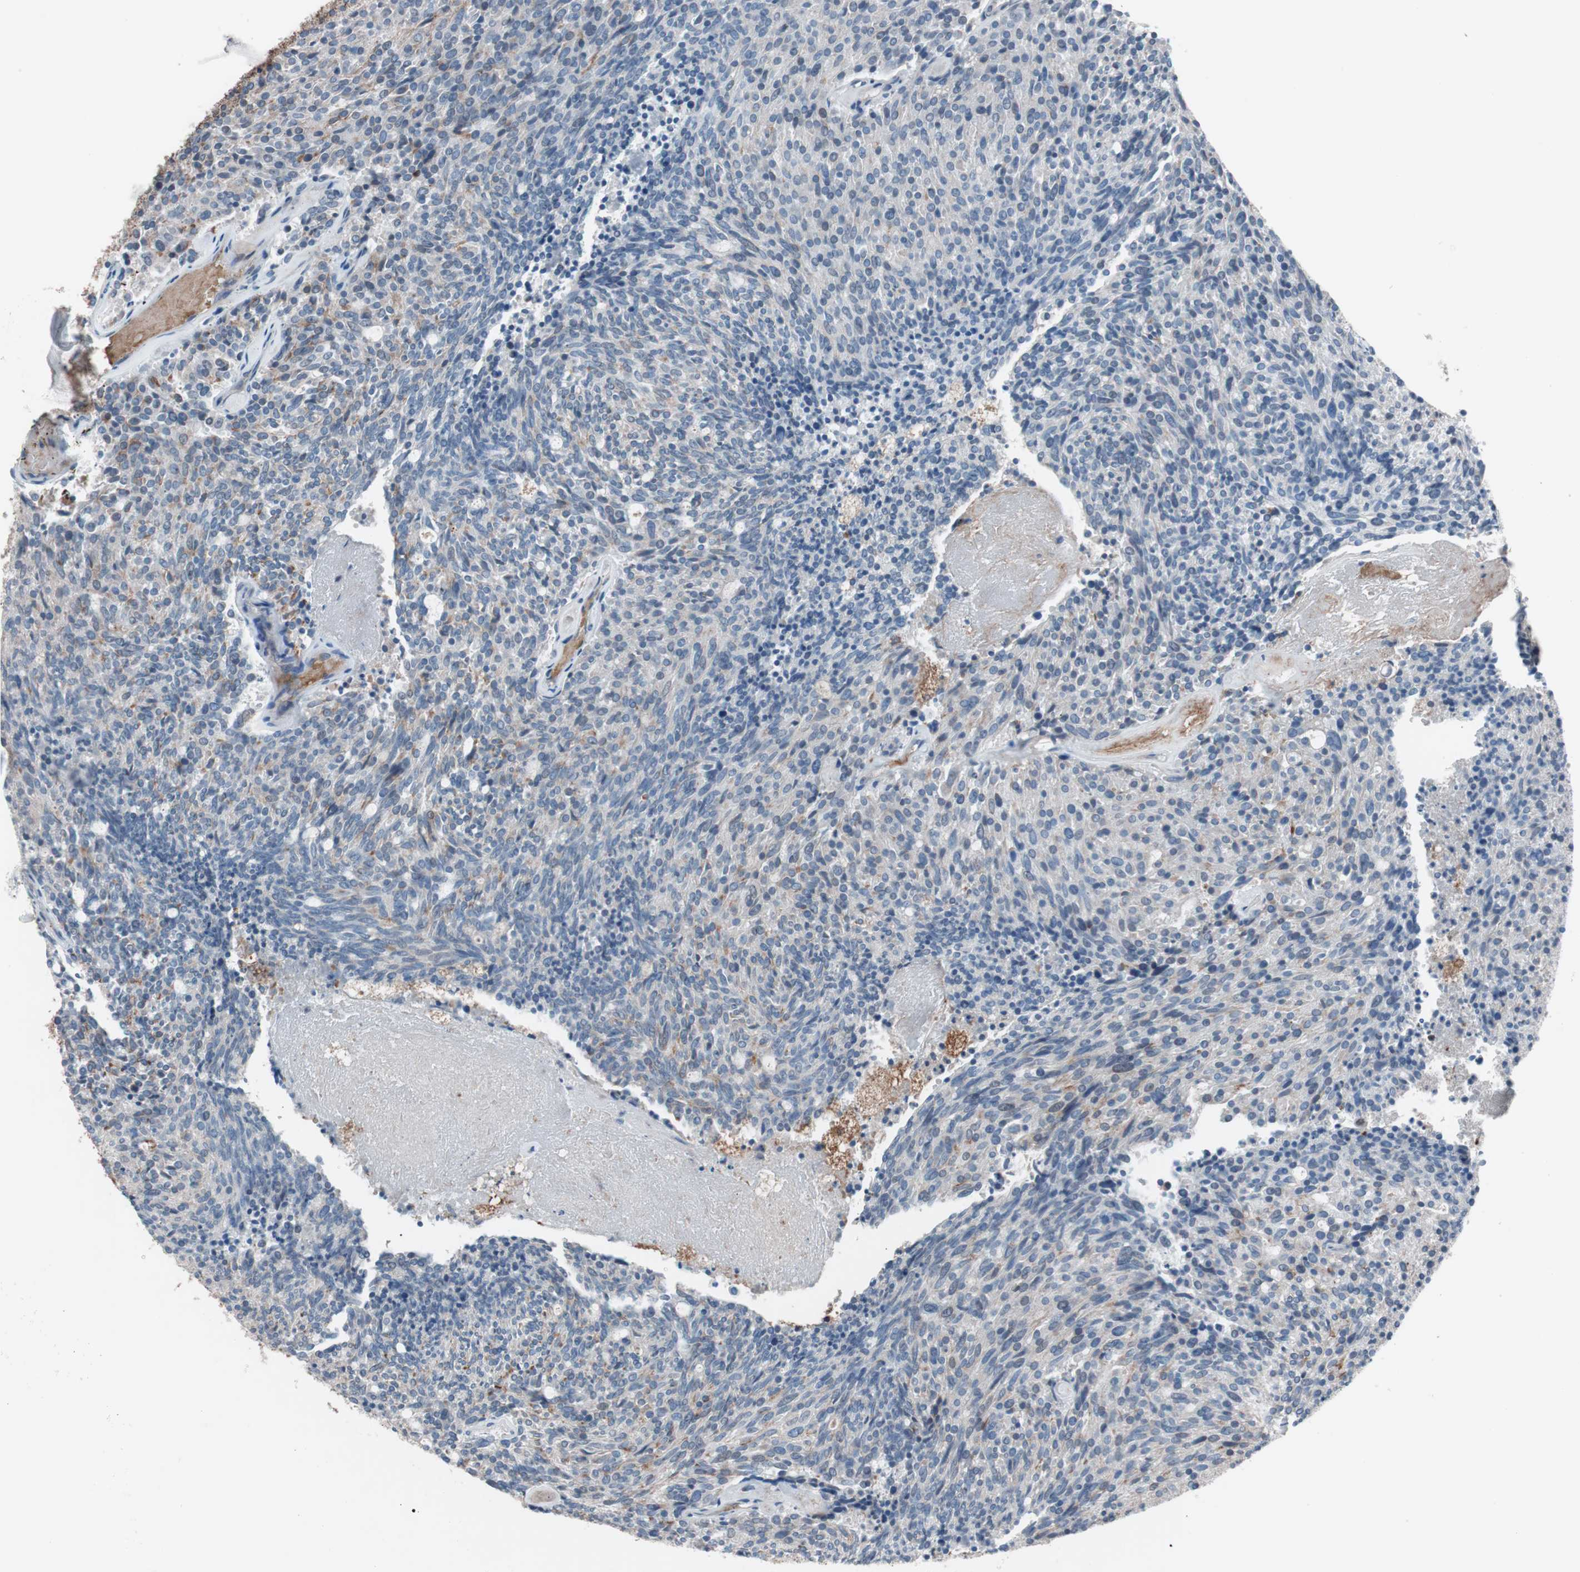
{"staining": {"intensity": "weak", "quantity": "25%-75%", "location": "cytoplasmic/membranous"}, "tissue": "carcinoid", "cell_type": "Tumor cells", "image_type": "cancer", "snomed": [{"axis": "morphology", "description": "Carcinoid, malignant, NOS"}, {"axis": "topography", "description": "Pancreas"}], "caption": "An immunohistochemistry micrograph of tumor tissue is shown. Protein staining in brown shows weak cytoplasmic/membranous positivity in malignant carcinoid within tumor cells.", "gene": "GRB7", "patient": {"sex": "female", "age": 54}}